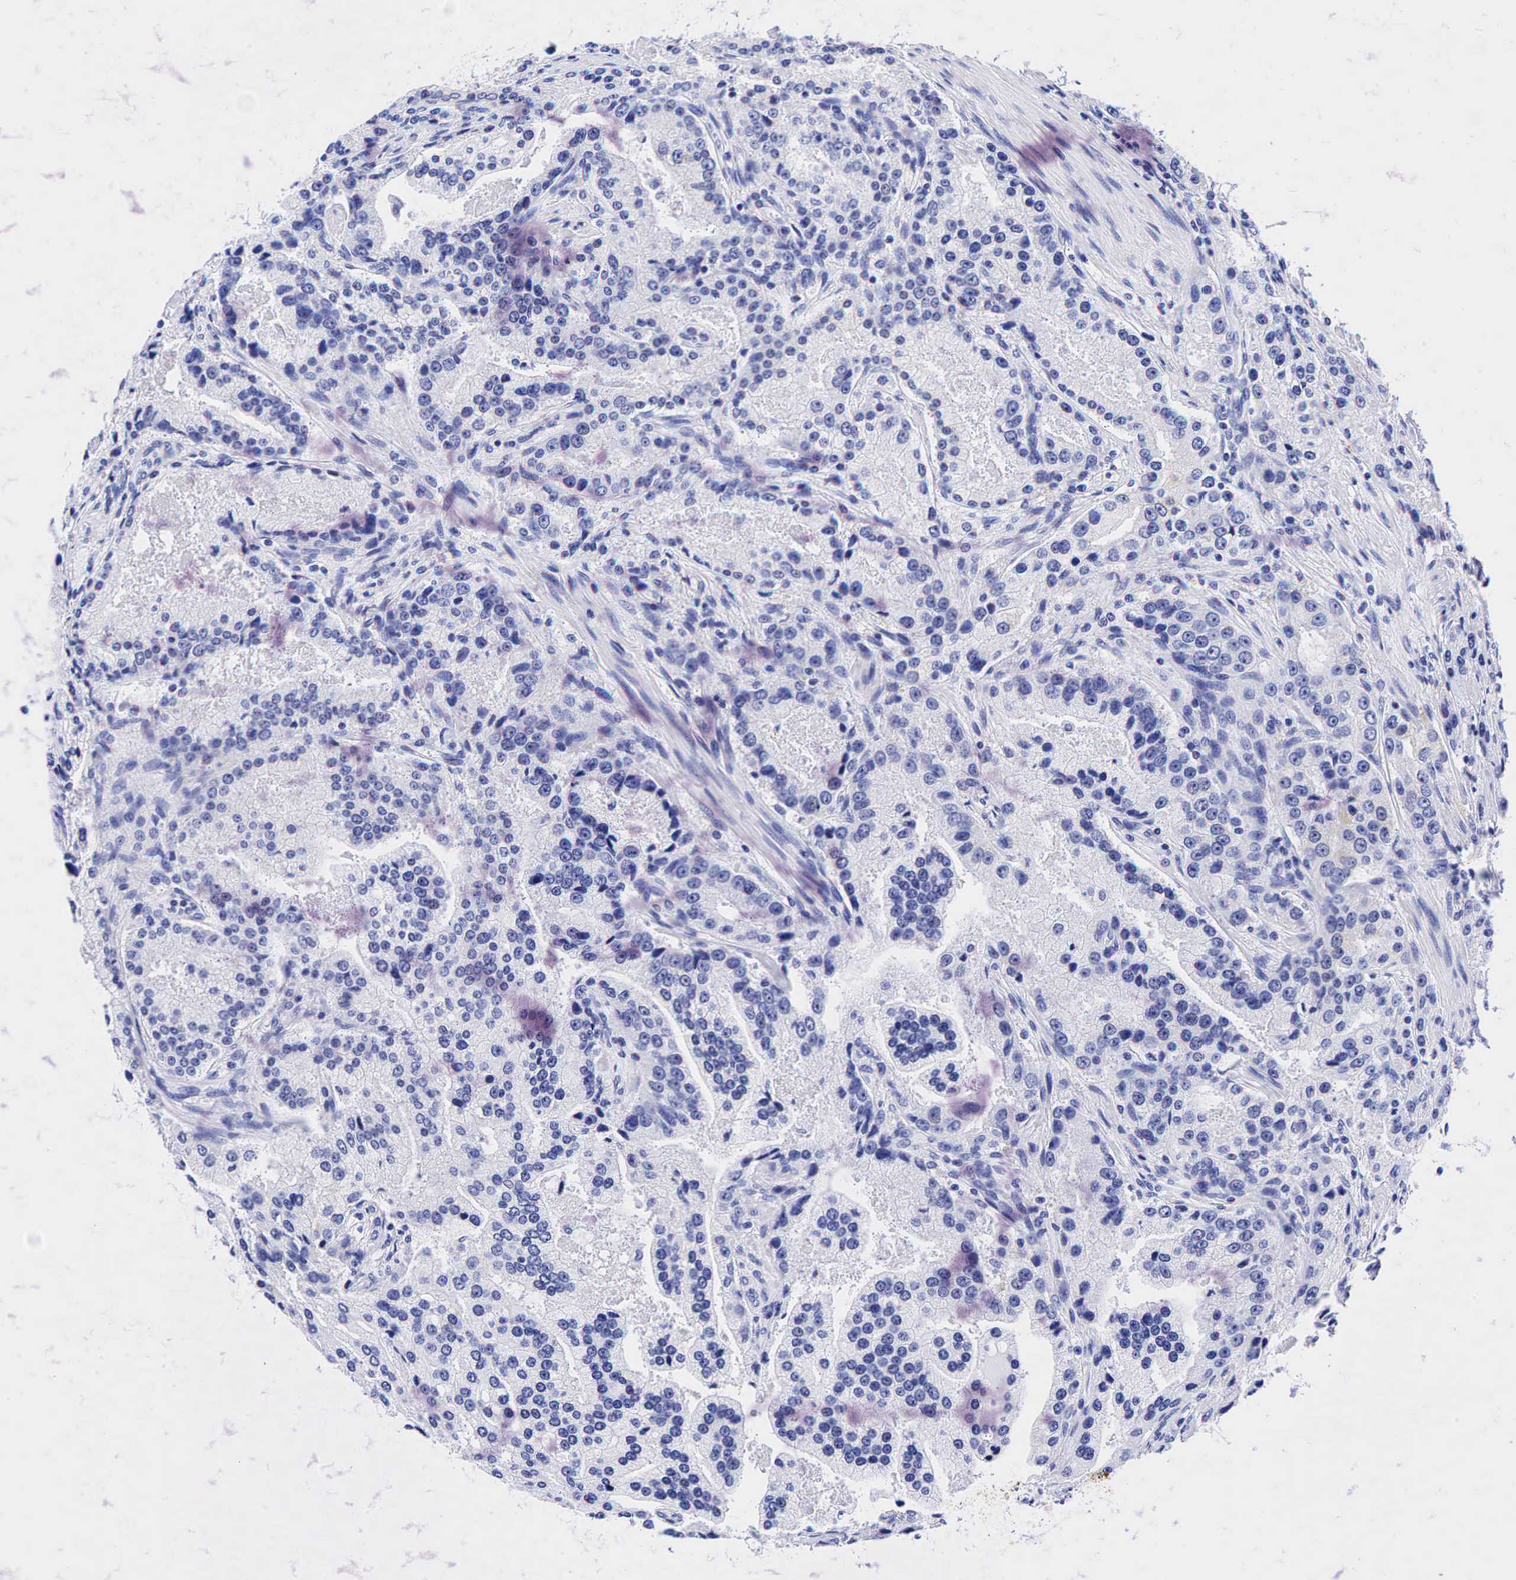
{"staining": {"intensity": "moderate", "quantity": ">75%", "location": "cytoplasmic/membranous"}, "tissue": "prostate cancer", "cell_type": "Tumor cells", "image_type": "cancer", "snomed": [{"axis": "morphology", "description": "Adenocarcinoma, Medium grade"}, {"axis": "topography", "description": "Prostate"}], "caption": "IHC photomicrograph of human prostate cancer stained for a protein (brown), which exhibits medium levels of moderate cytoplasmic/membranous positivity in about >75% of tumor cells.", "gene": "KRT19", "patient": {"sex": "male", "age": 72}}